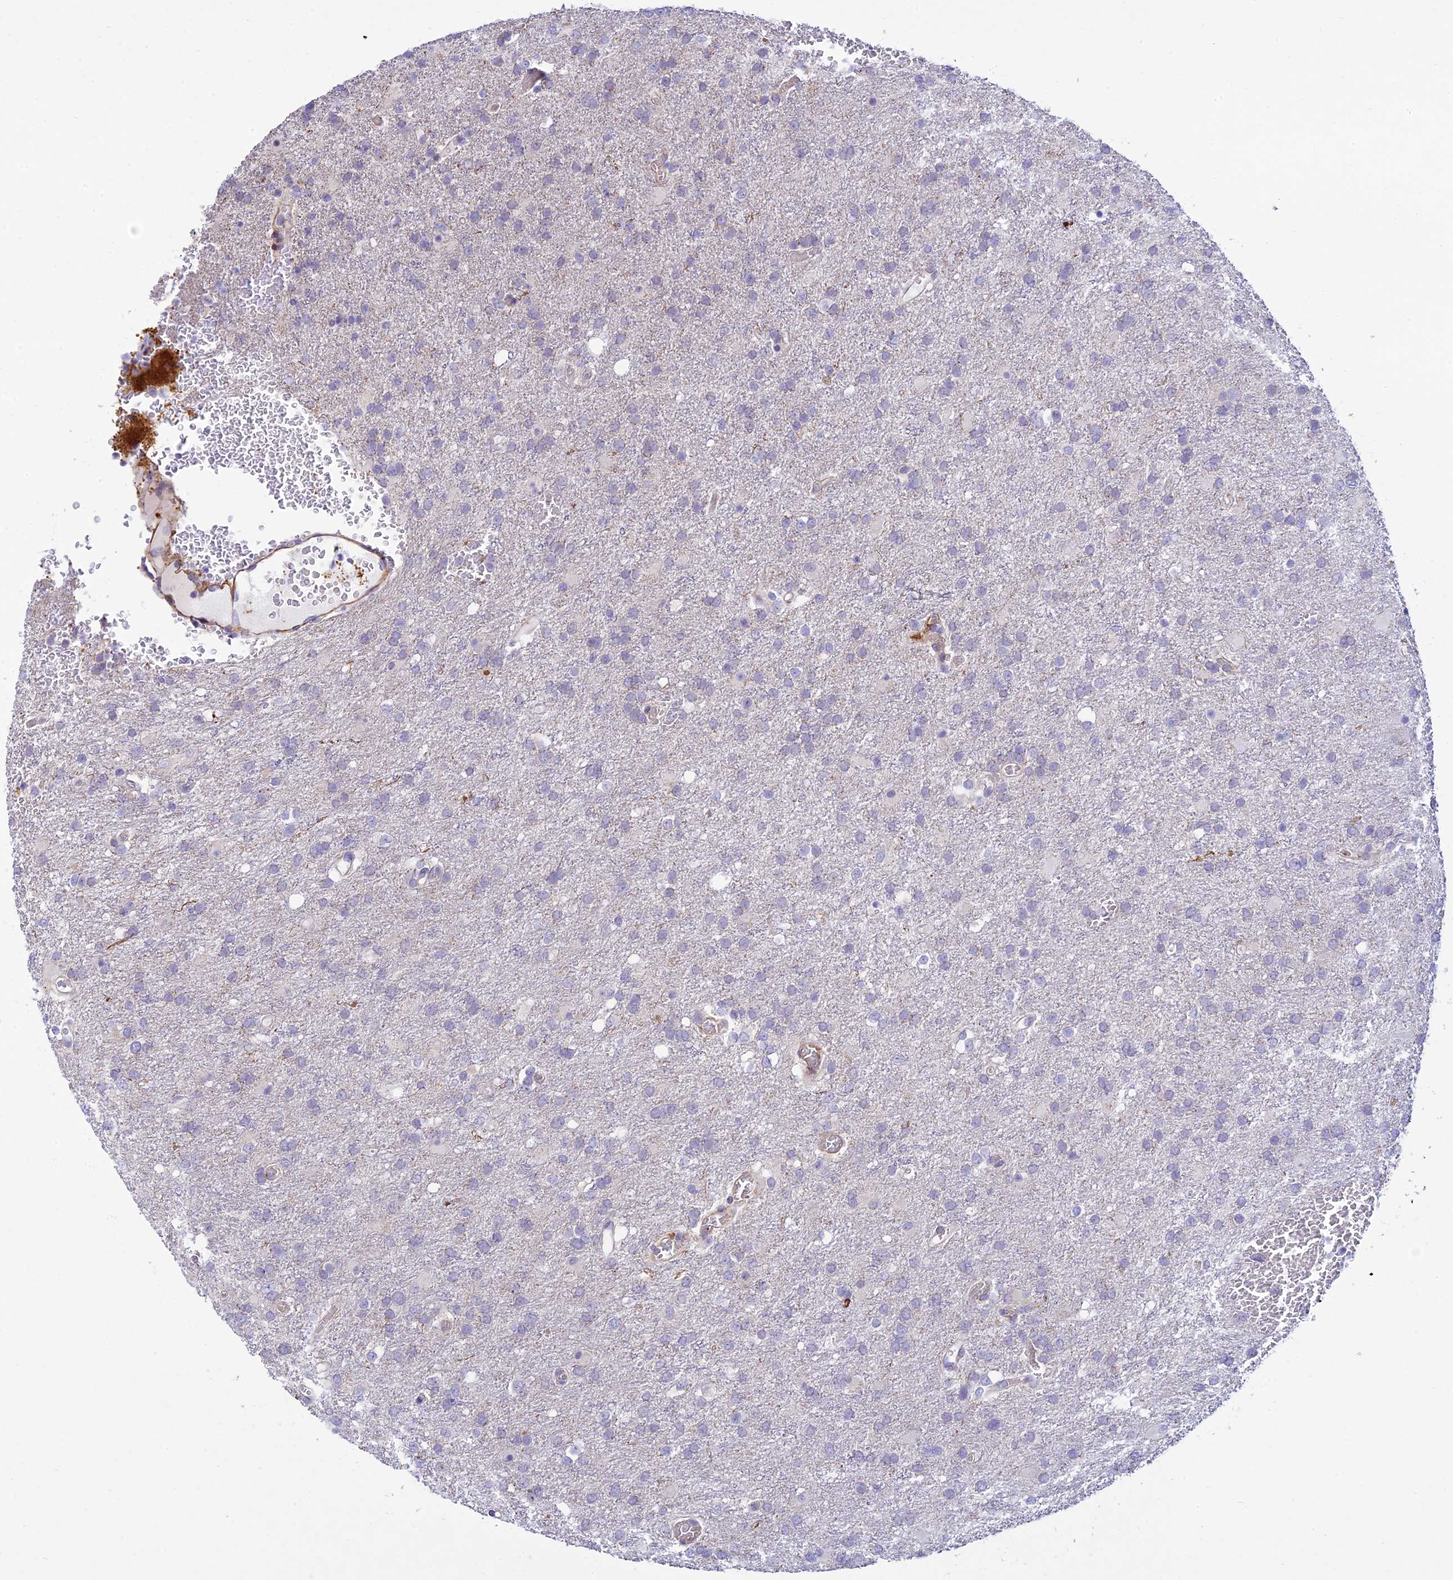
{"staining": {"intensity": "negative", "quantity": "none", "location": "none"}, "tissue": "glioma", "cell_type": "Tumor cells", "image_type": "cancer", "snomed": [{"axis": "morphology", "description": "Glioma, malignant, High grade"}, {"axis": "topography", "description": "Brain"}], "caption": "Immunohistochemistry (IHC) image of neoplastic tissue: human malignant glioma (high-grade) stained with DAB (3,3'-diaminobenzidine) reveals no significant protein expression in tumor cells.", "gene": "FBXW4", "patient": {"sex": "female", "age": 74}}